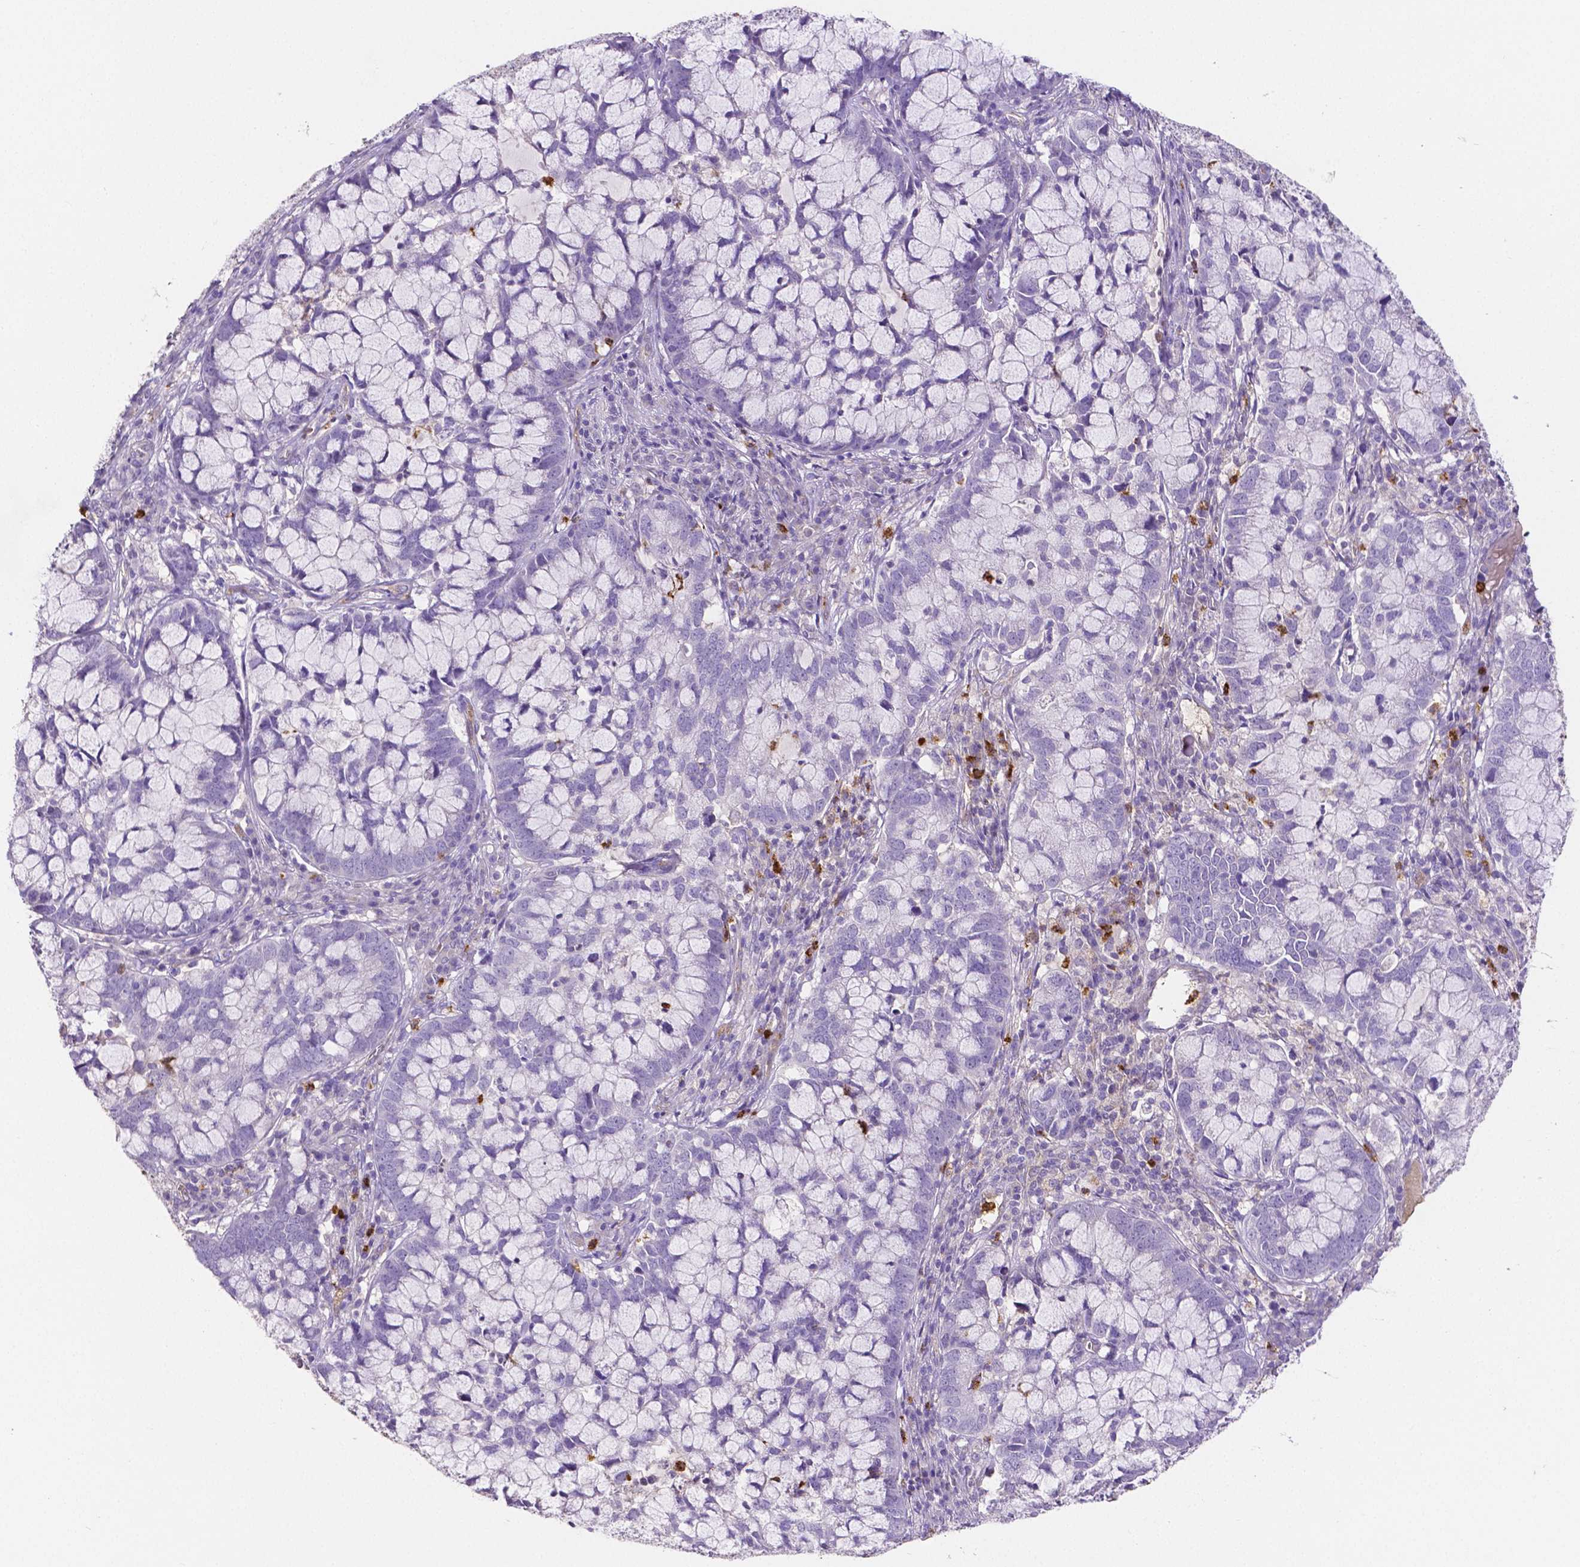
{"staining": {"intensity": "negative", "quantity": "none", "location": "none"}, "tissue": "cervical cancer", "cell_type": "Tumor cells", "image_type": "cancer", "snomed": [{"axis": "morphology", "description": "Adenocarcinoma, NOS"}, {"axis": "topography", "description": "Cervix"}], "caption": "This is an immunohistochemistry (IHC) micrograph of cervical adenocarcinoma. There is no positivity in tumor cells.", "gene": "MMP9", "patient": {"sex": "female", "age": 40}}